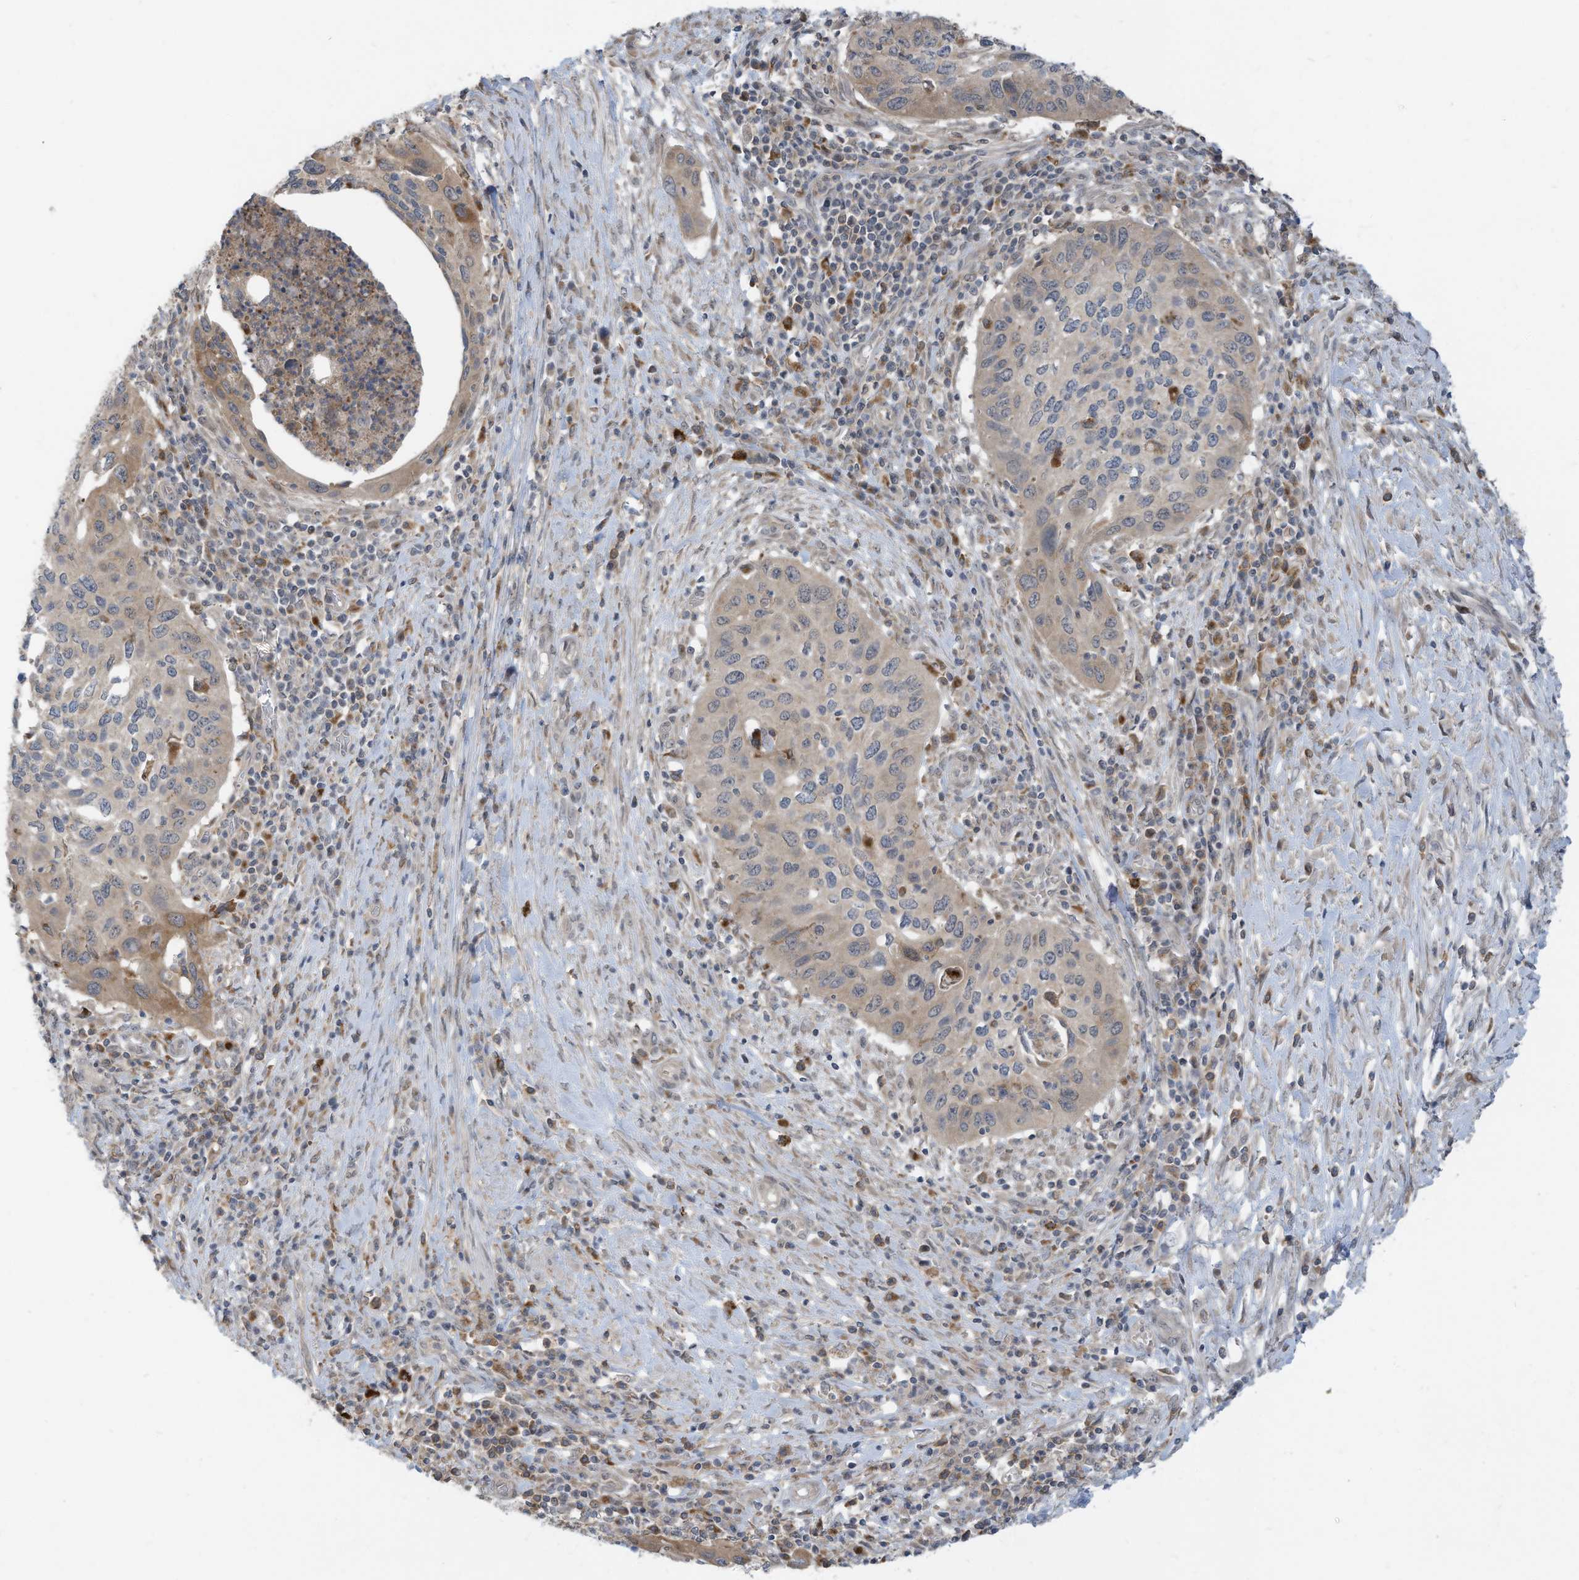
{"staining": {"intensity": "weak", "quantity": "25%-75%", "location": "cytoplasmic/membranous"}, "tissue": "cervical cancer", "cell_type": "Tumor cells", "image_type": "cancer", "snomed": [{"axis": "morphology", "description": "Squamous cell carcinoma, NOS"}, {"axis": "topography", "description": "Cervix"}], "caption": "There is low levels of weak cytoplasmic/membranous staining in tumor cells of cervical cancer (squamous cell carcinoma), as demonstrated by immunohistochemical staining (brown color).", "gene": "DZIP3", "patient": {"sex": "female", "age": 38}}